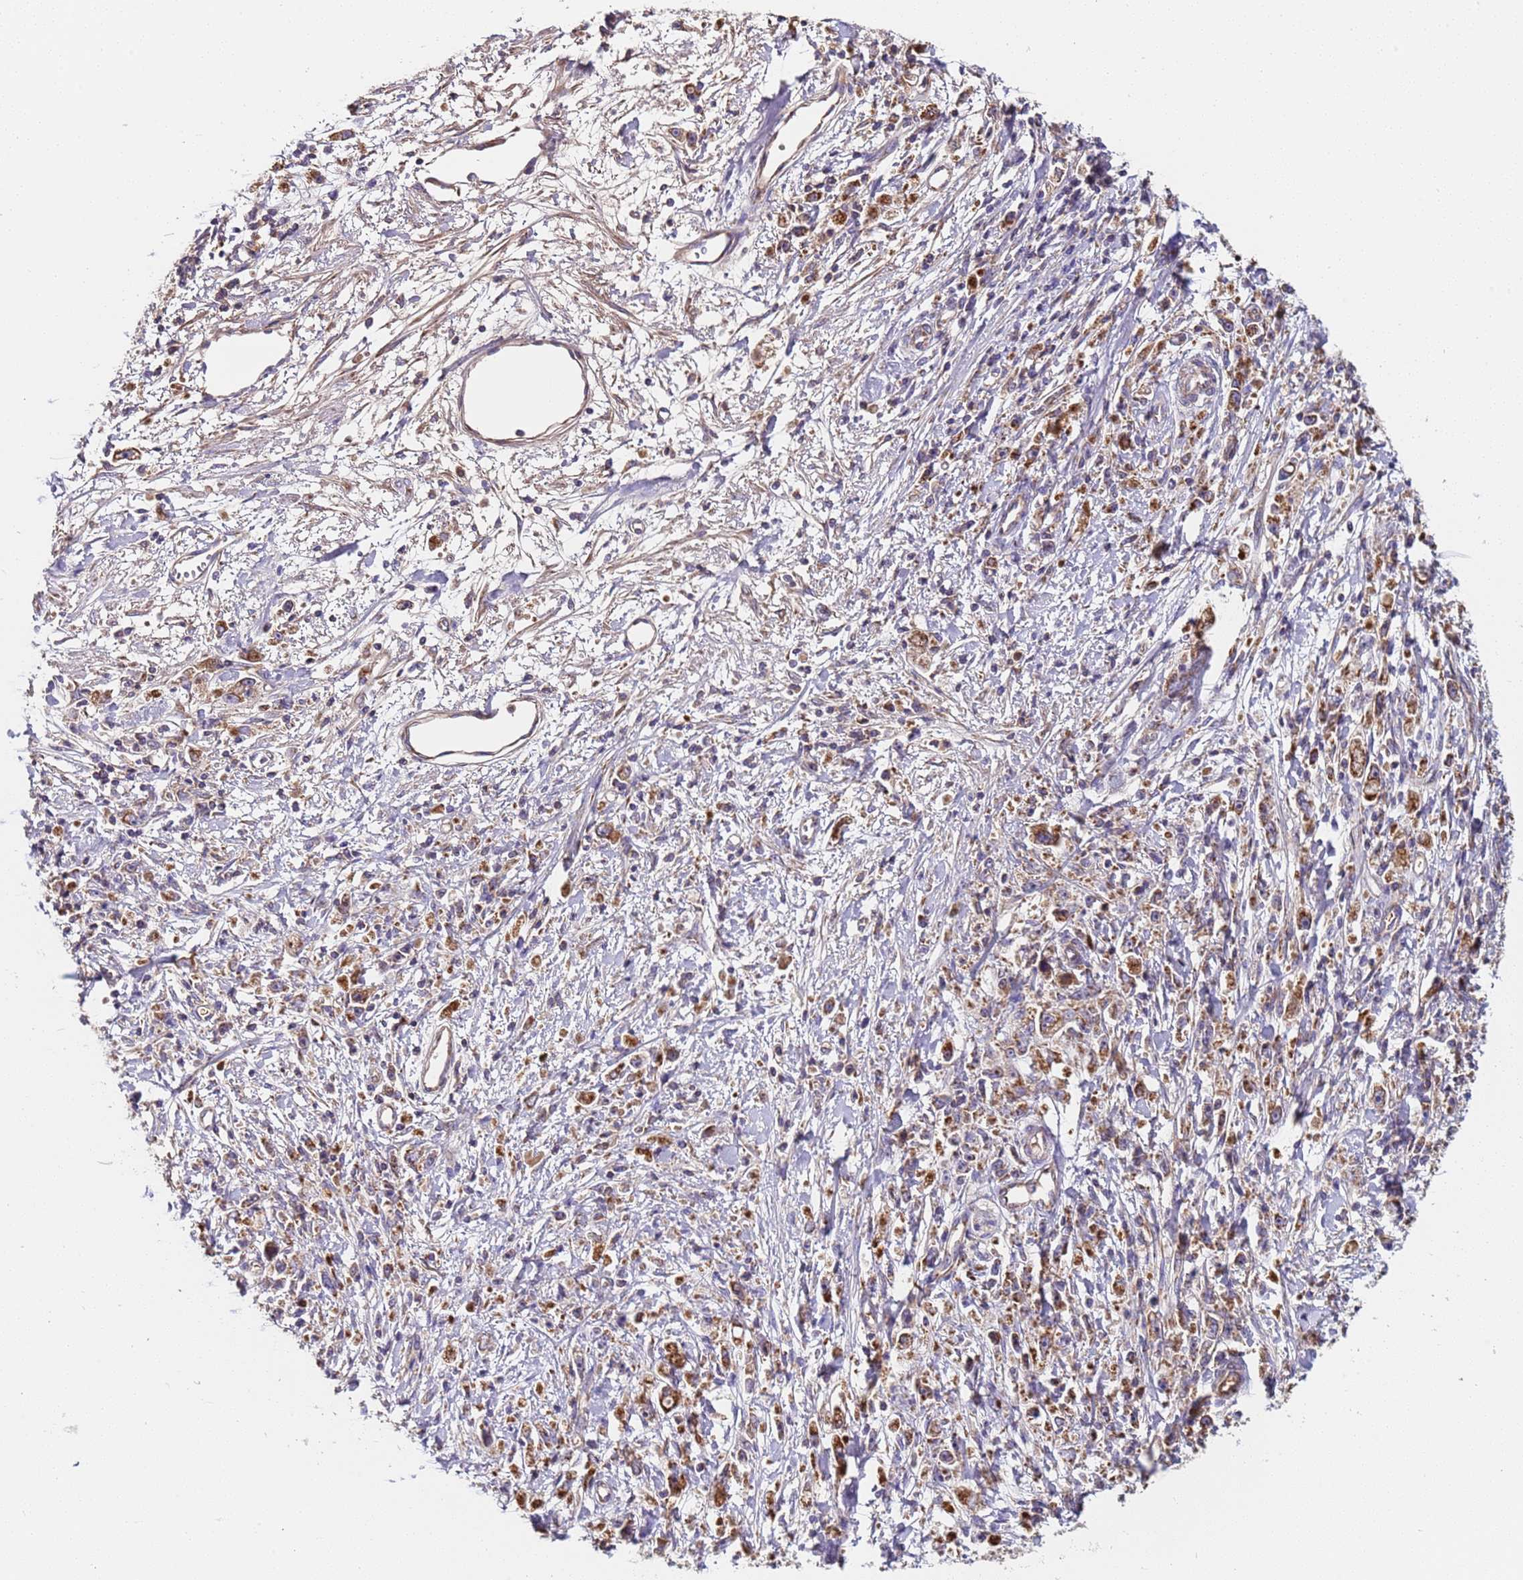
{"staining": {"intensity": "strong", "quantity": ">75%", "location": "cytoplasmic/membranous"}, "tissue": "stomach cancer", "cell_type": "Tumor cells", "image_type": "cancer", "snomed": [{"axis": "morphology", "description": "Adenocarcinoma, NOS"}, {"axis": "topography", "description": "Stomach"}], "caption": "There is high levels of strong cytoplasmic/membranous expression in tumor cells of stomach cancer, as demonstrated by immunohistochemical staining (brown color).", "gene": "TMEM126A", "patient": {"sex": "female", "age": 59}}